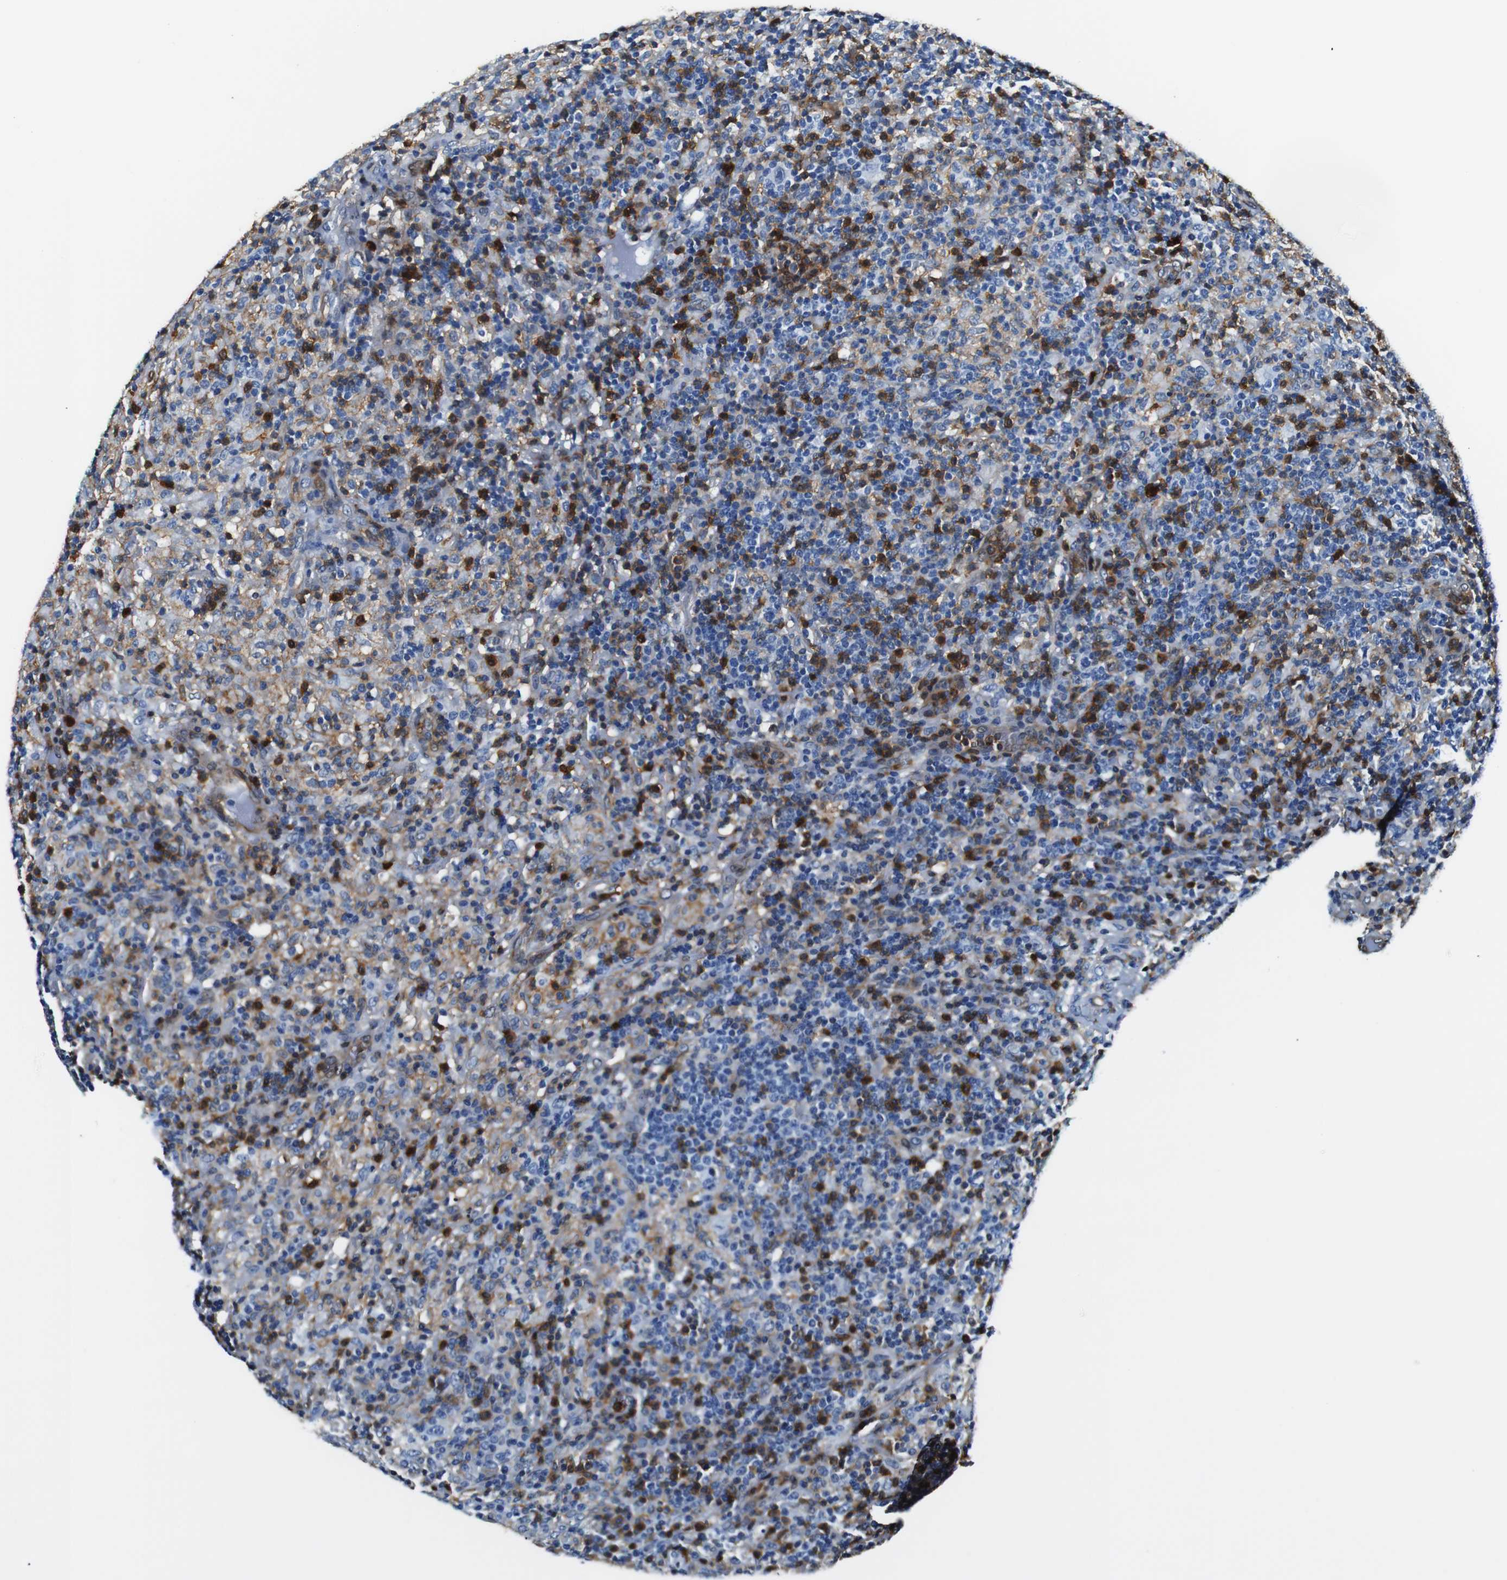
{"staining": {"intensity": "negative", "quantity": "none", "location": "none"}, "tissue": "lymphoma", "cell_type": "Tumor cells", "image_type": "cancer", "snomed": [{"axis": "morphology", "description": "Hodgkin's disease, NOS"}, {"axis": "topography", "description": "Lymph node"}], "caption": "The photomicrograph demonstrates no staining of tumor cells in lymphoma.", "gene": "ANXA1", "patient": {"sex": "male", "age": 70}}